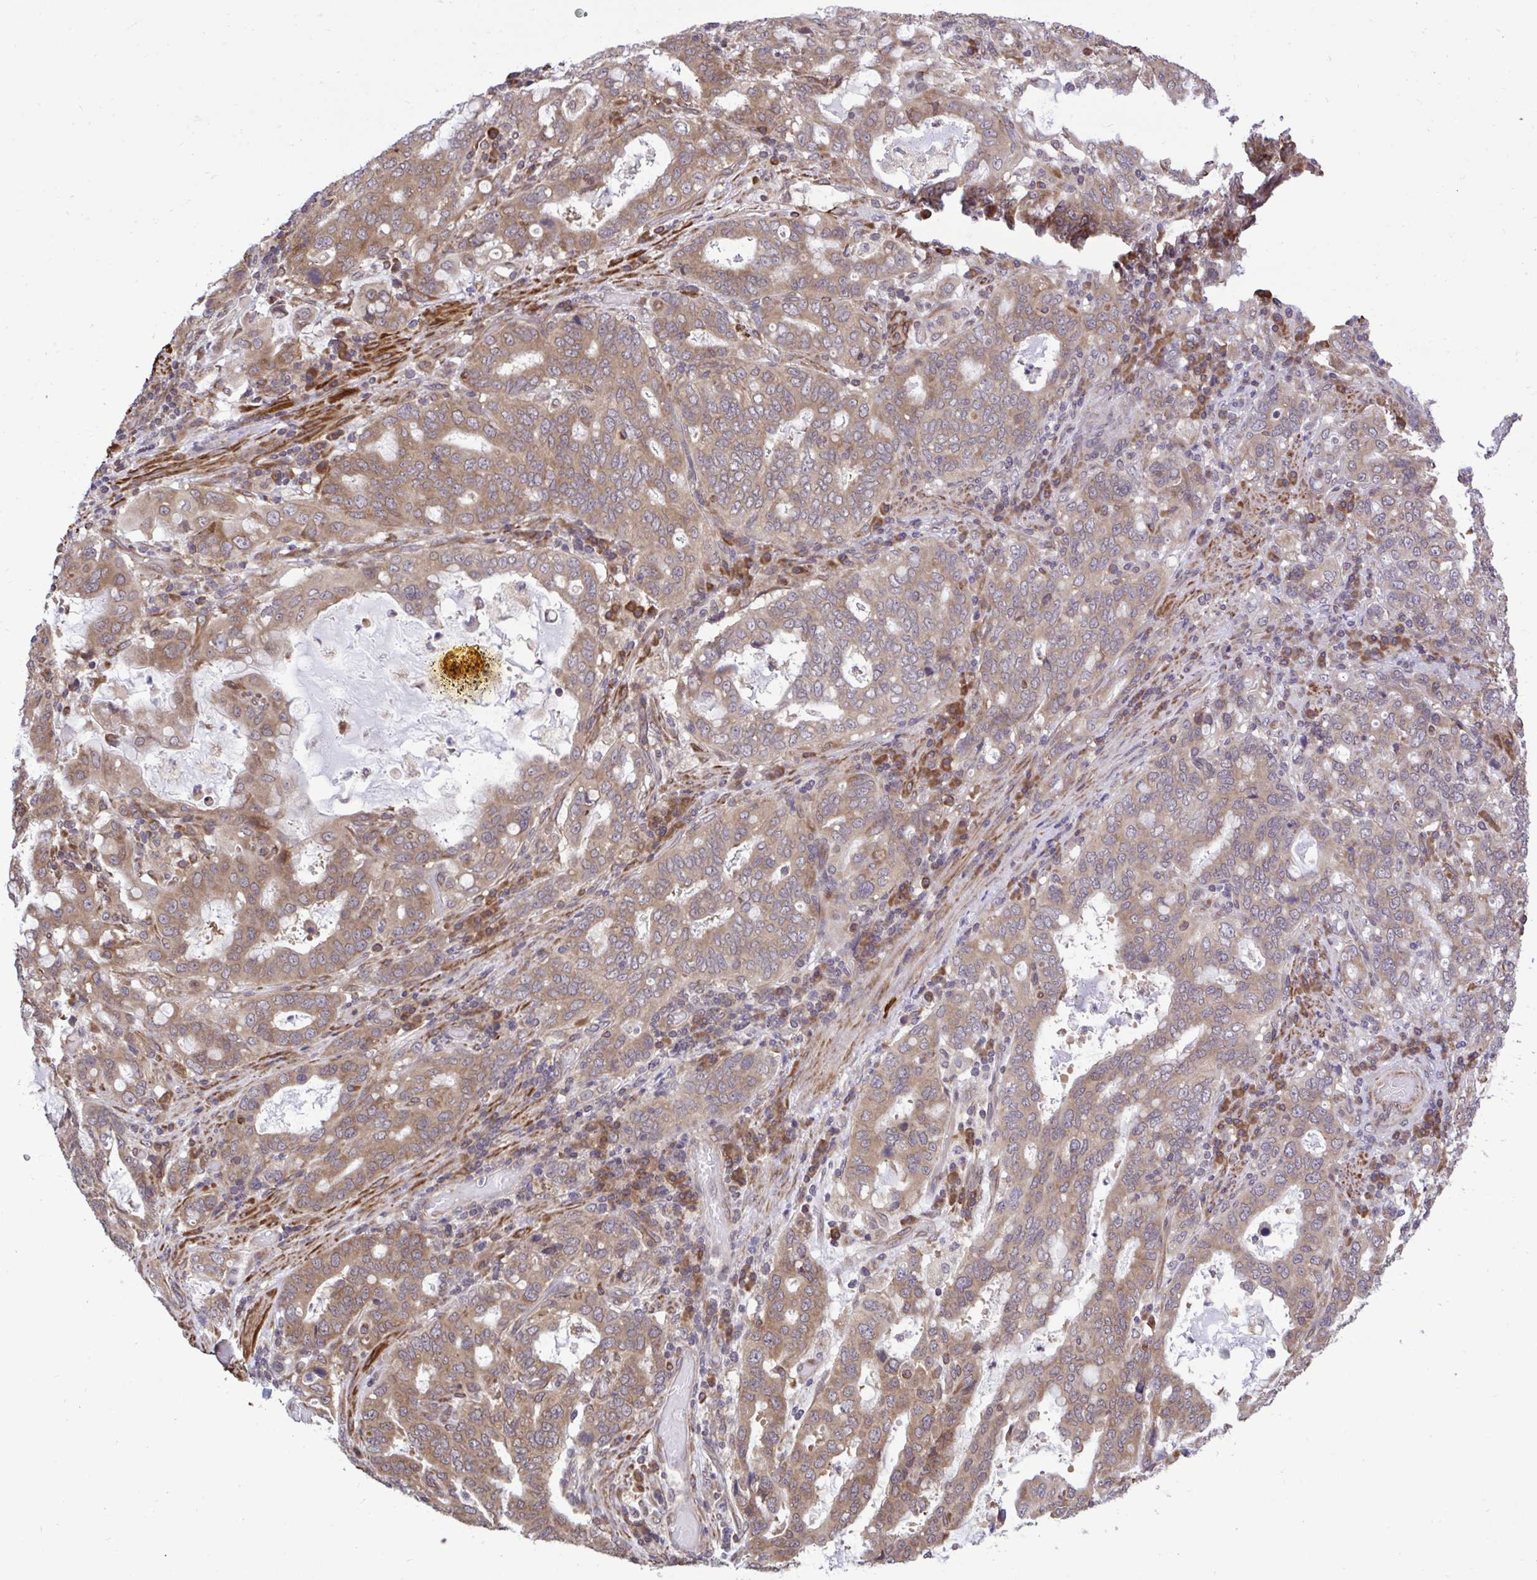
{"staining": {"intensity": "moderate", "quantity": ">75%", "location": "cytoplasmic/membranous"}, "tissue": "stomach cancer", "cell_type": "Tumor cells", "image_type": "cancer", "snomed": [{"axis": "morphology", "description": "Adenocarcinoma, NOS"}, {"axis": "topography", "description": "Stomach, upper"}, {"axis": "topography", "description": "Stomach"}], "caption": "An IHC photomicrograph of tumor tissue is shown. Protein staining in brown highlights moderate cytoplasmic/membranous positivity in stomach cancer (adenocarcinoma) within tumor cells. (Brightfield microscopy of DAB IHC at high magnification).", "gene": "RPS15", "patient": {"sex": "male", "age": 62}}